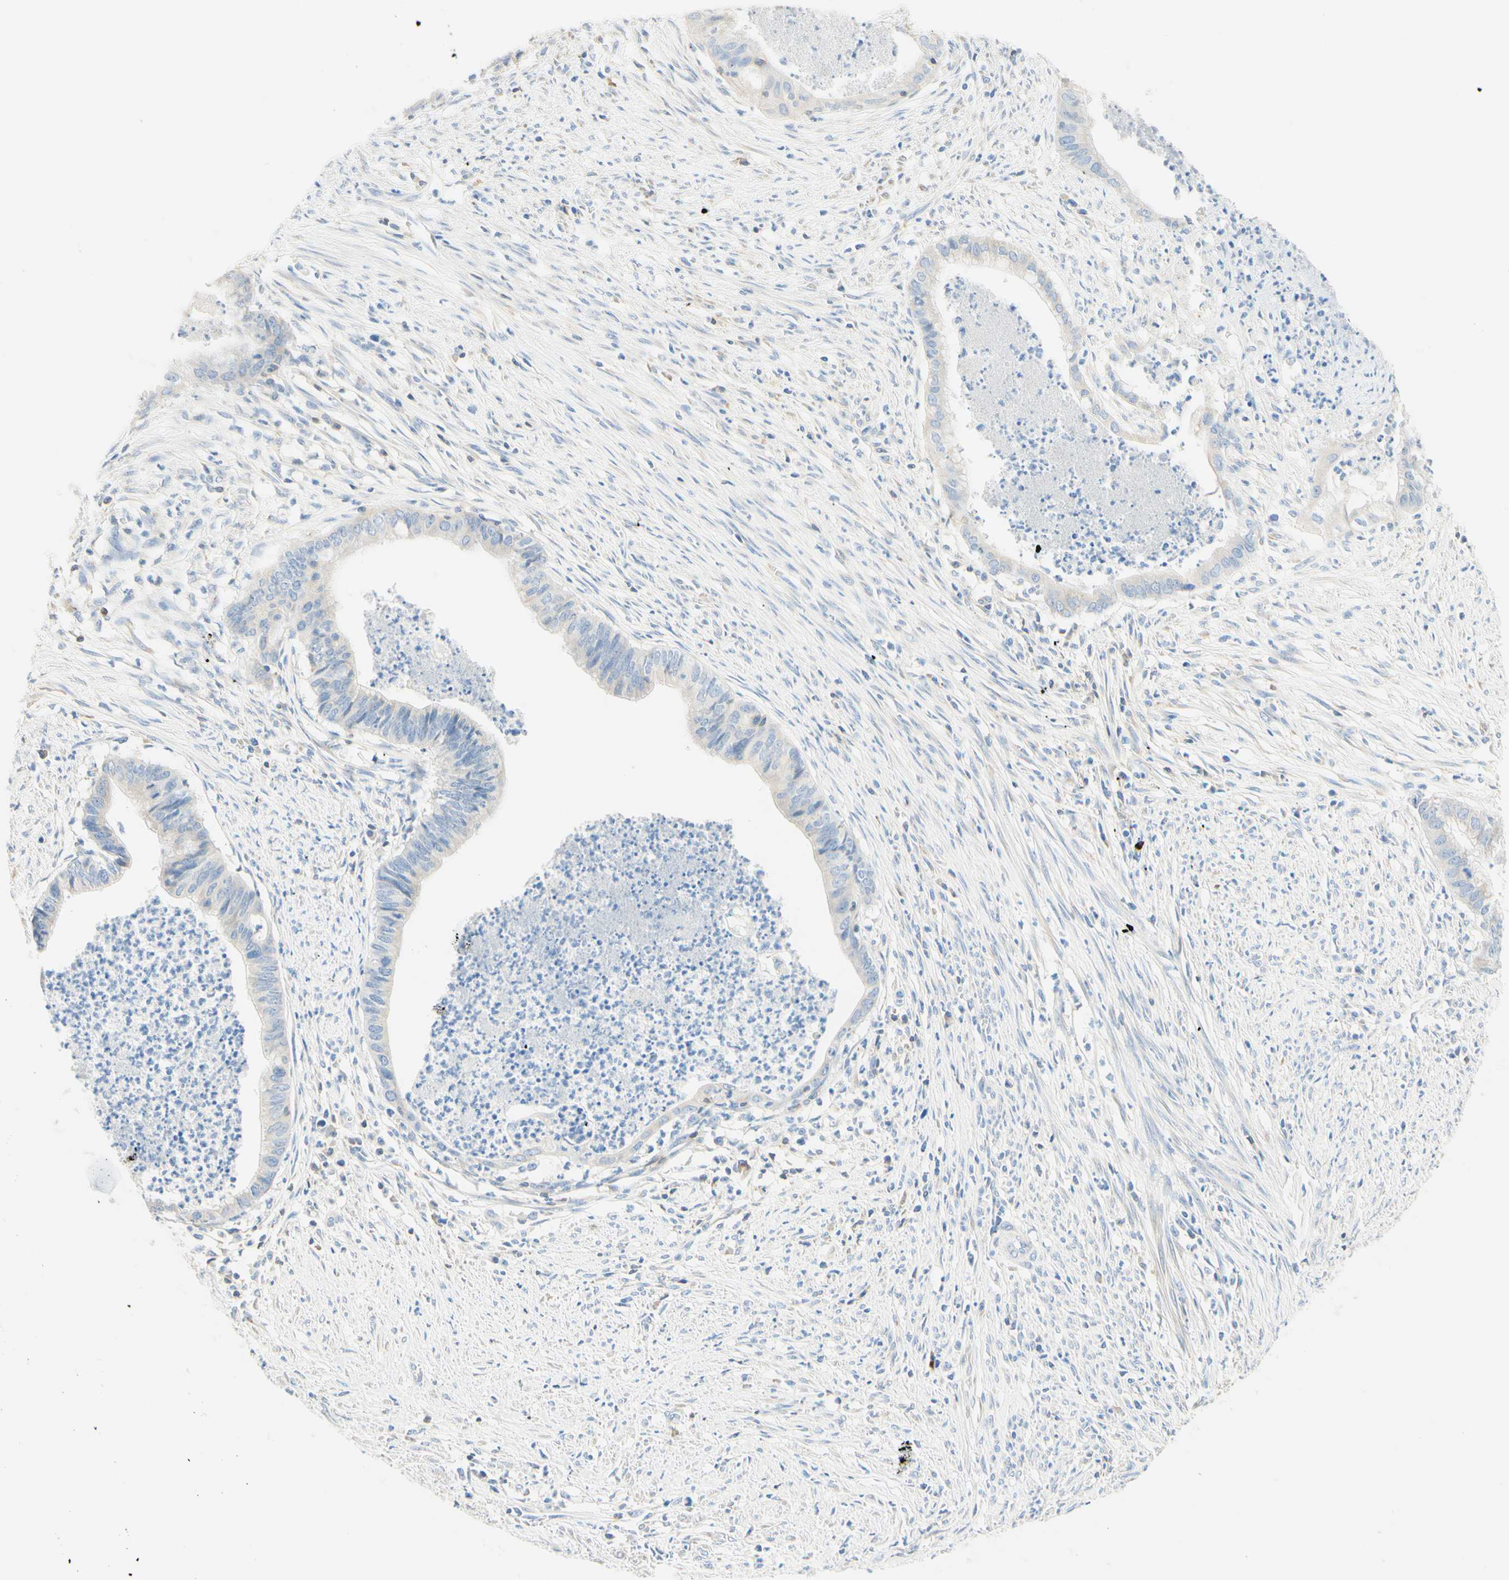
{"staining": {"intensity": "negative", "quantity": "none", "location": "none"}, "tissue": "endometrial cancer", "cell_type": "Tumor cells", "image_type": "cancer", "snomed": [{"axis": "morphology", "description": "Necrosis, NOS"}, {"axis": "morphology", "description": "Adenocarcinoma, NOS"}, {"axis": "topography", "description": "Endometrium"}], "caption": "Adenocarcinoma (endometrial) was stained to show a protein in brown. There is no significant staining in tumor cells.", "gene": "LAT", "patient": {"sex": "female", "age": 79}}